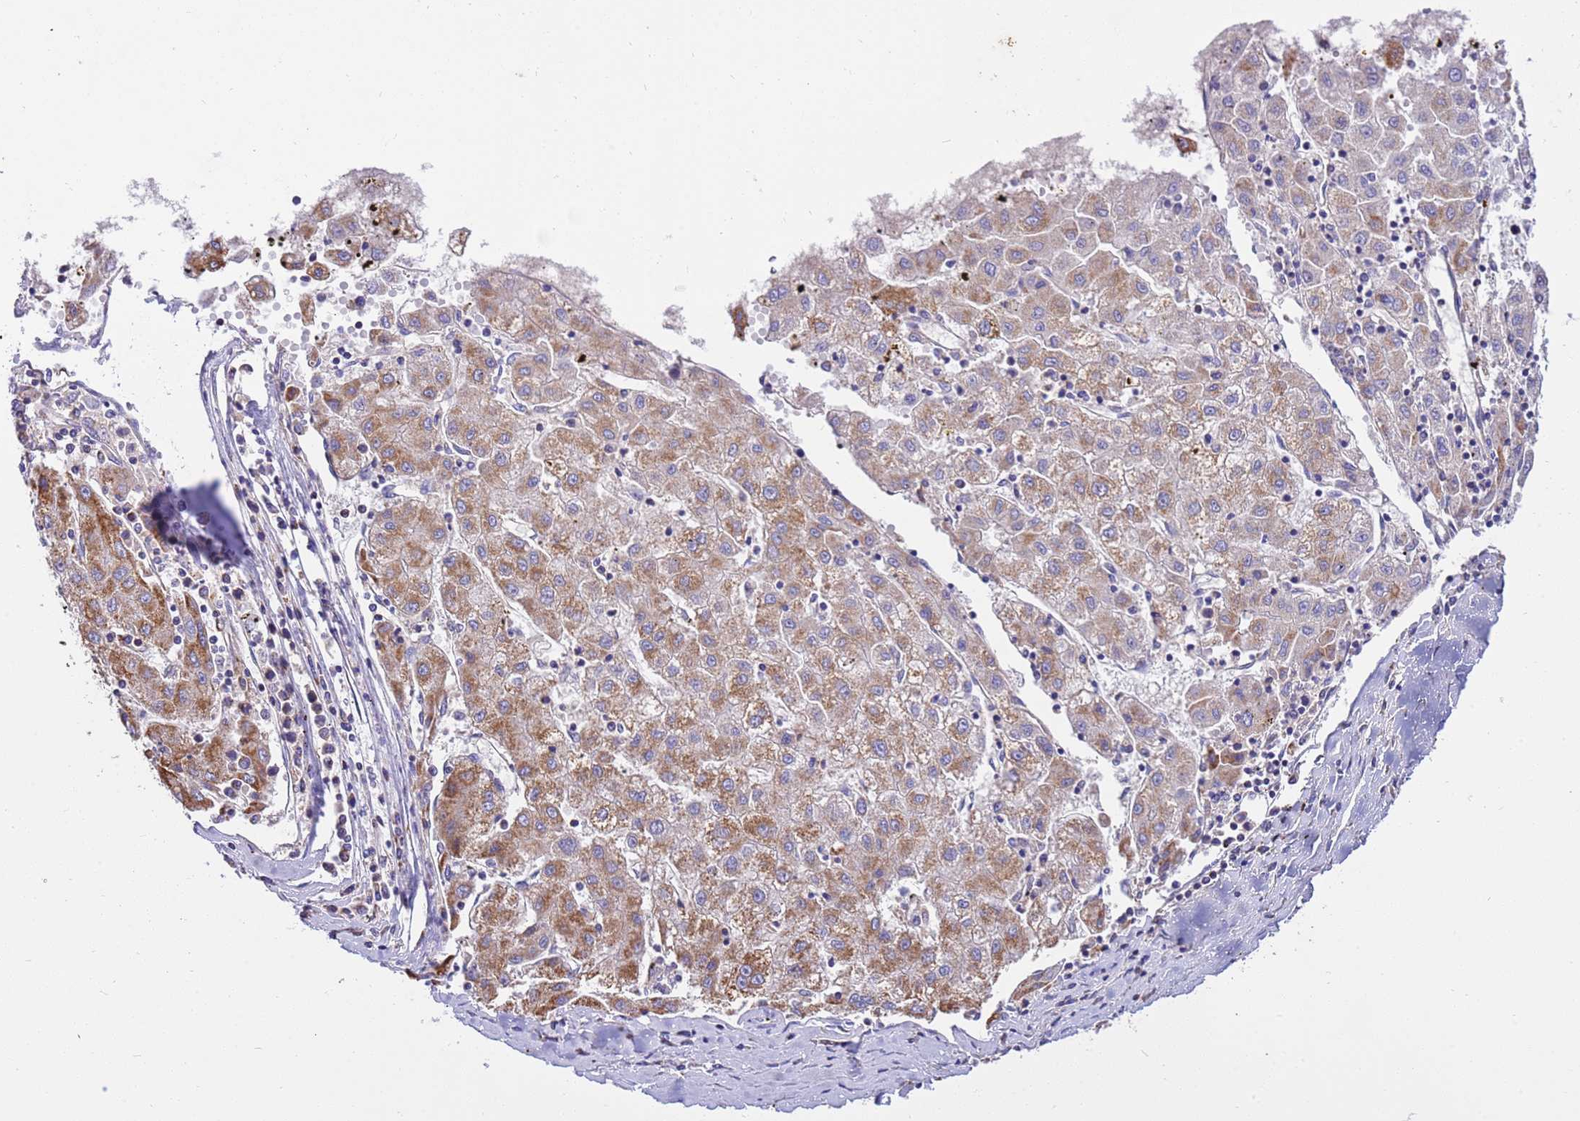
{"staining": {"intensity": "moderate", "quantity": ">75%", "location": "cytoplasmic/membranous"}, "tissue": "liver cancer", "cell_type": "Tumor cells", "image_type": "cancer", "snomed": [{"axis": "morphology", "description": "Carcinoma, Hepatocellular, NOS"}, {"axis": "topography", "description": "Liver"}], "caption": "Liver hepatocellular carcinoma stained with a brown dye exhibits moderate cytoplasmic/membranous positive expression in about >75% of tumor cells.", "gene": "RNF165", "patient": {"sex": "male", "age": 72}}